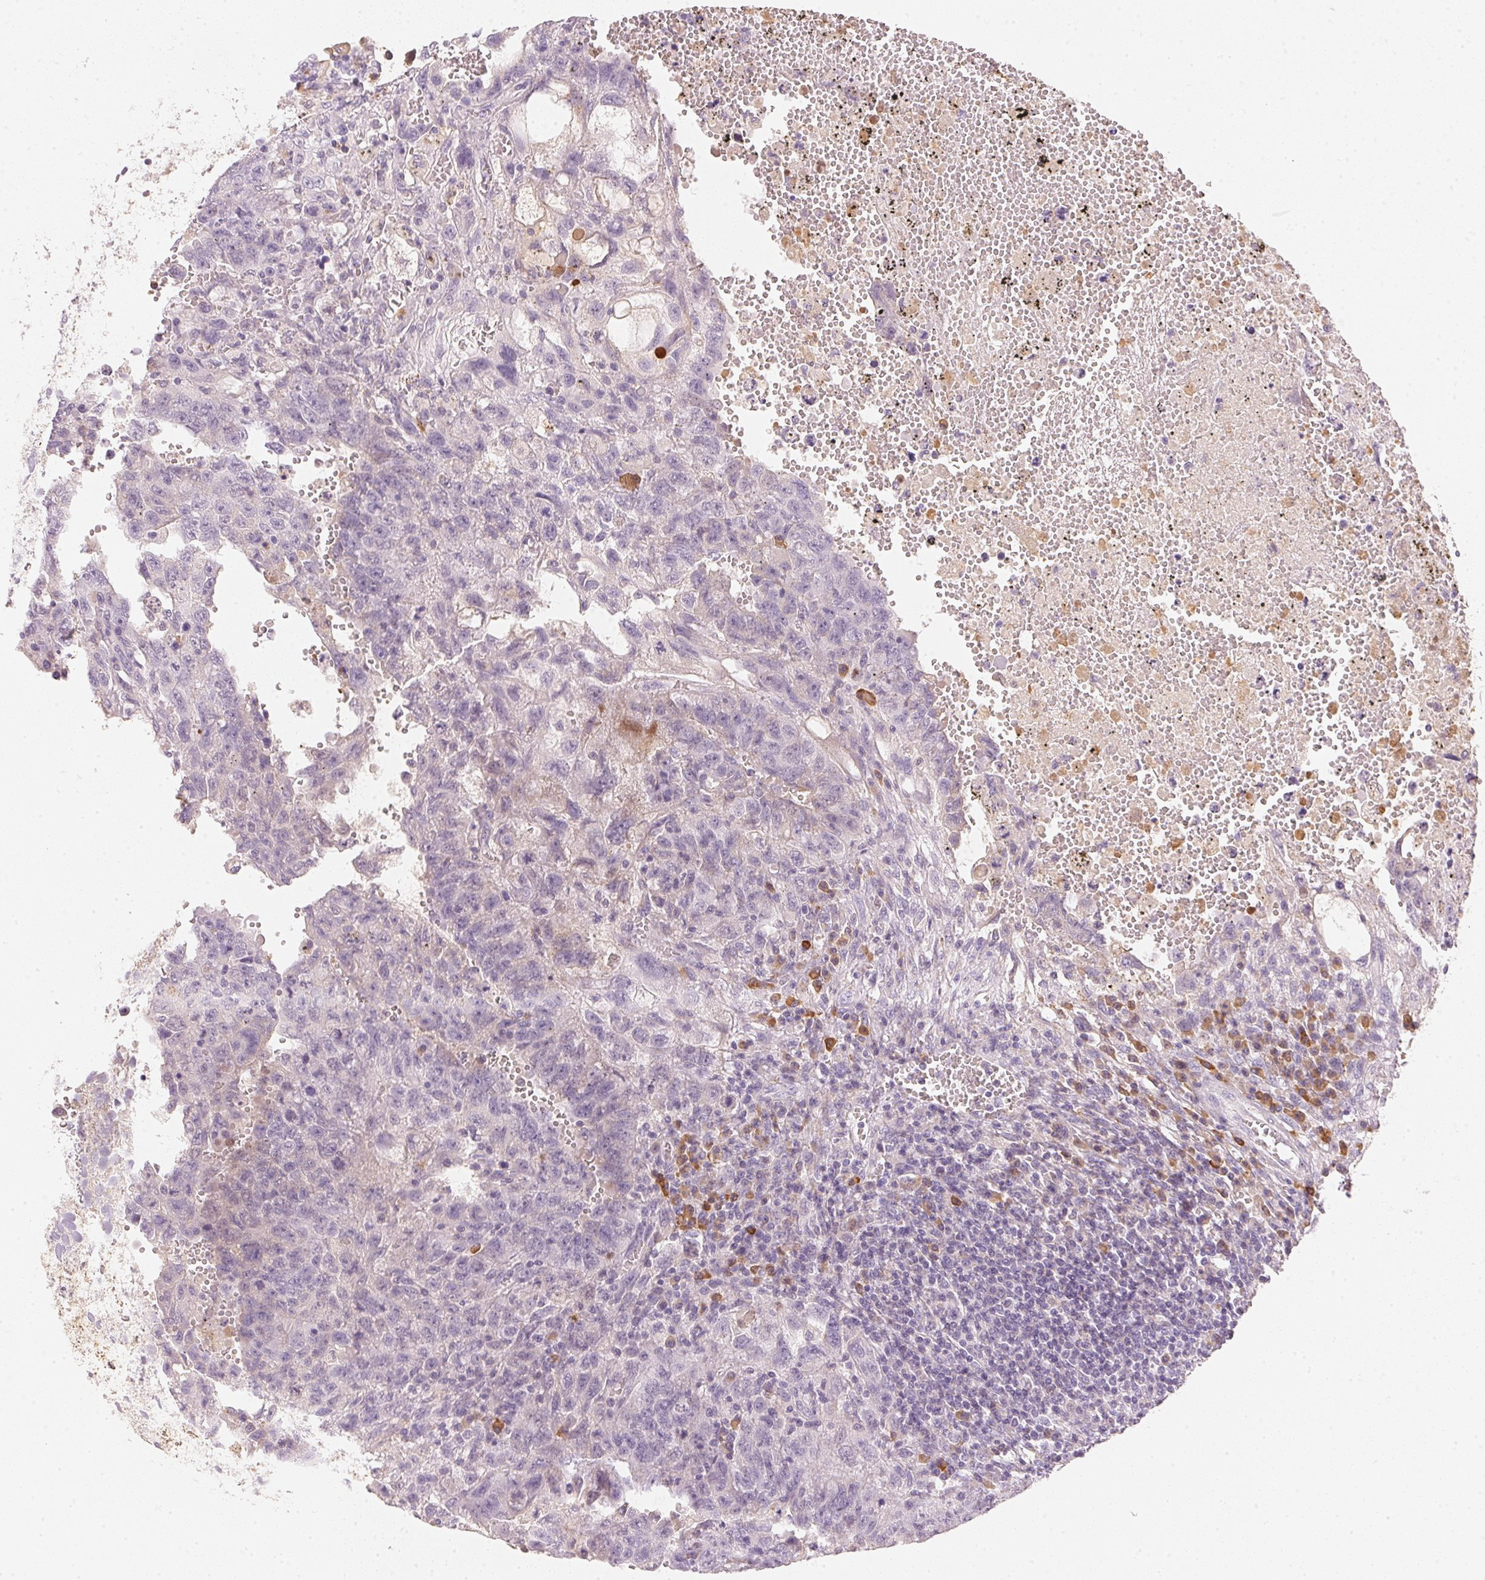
{"staining": {"intensity": "negative", "quantity": "none", "location": "none"}, "tissue": "testis cancer", "cell_type": "Tumor cells", "image_type": "cancer", "snomed": [{"axis": "morphology", "description": "Carcinoma, Embryonal, NOS"}, {"axis": "topography", "description": "Testis"}], "caption": "This is an IHC histopathology image of testis embryonal carcinoma. There is no expression in tumor cells.", "gene": "RMDN2", "patient": {"sex": "male", "age": 26}}